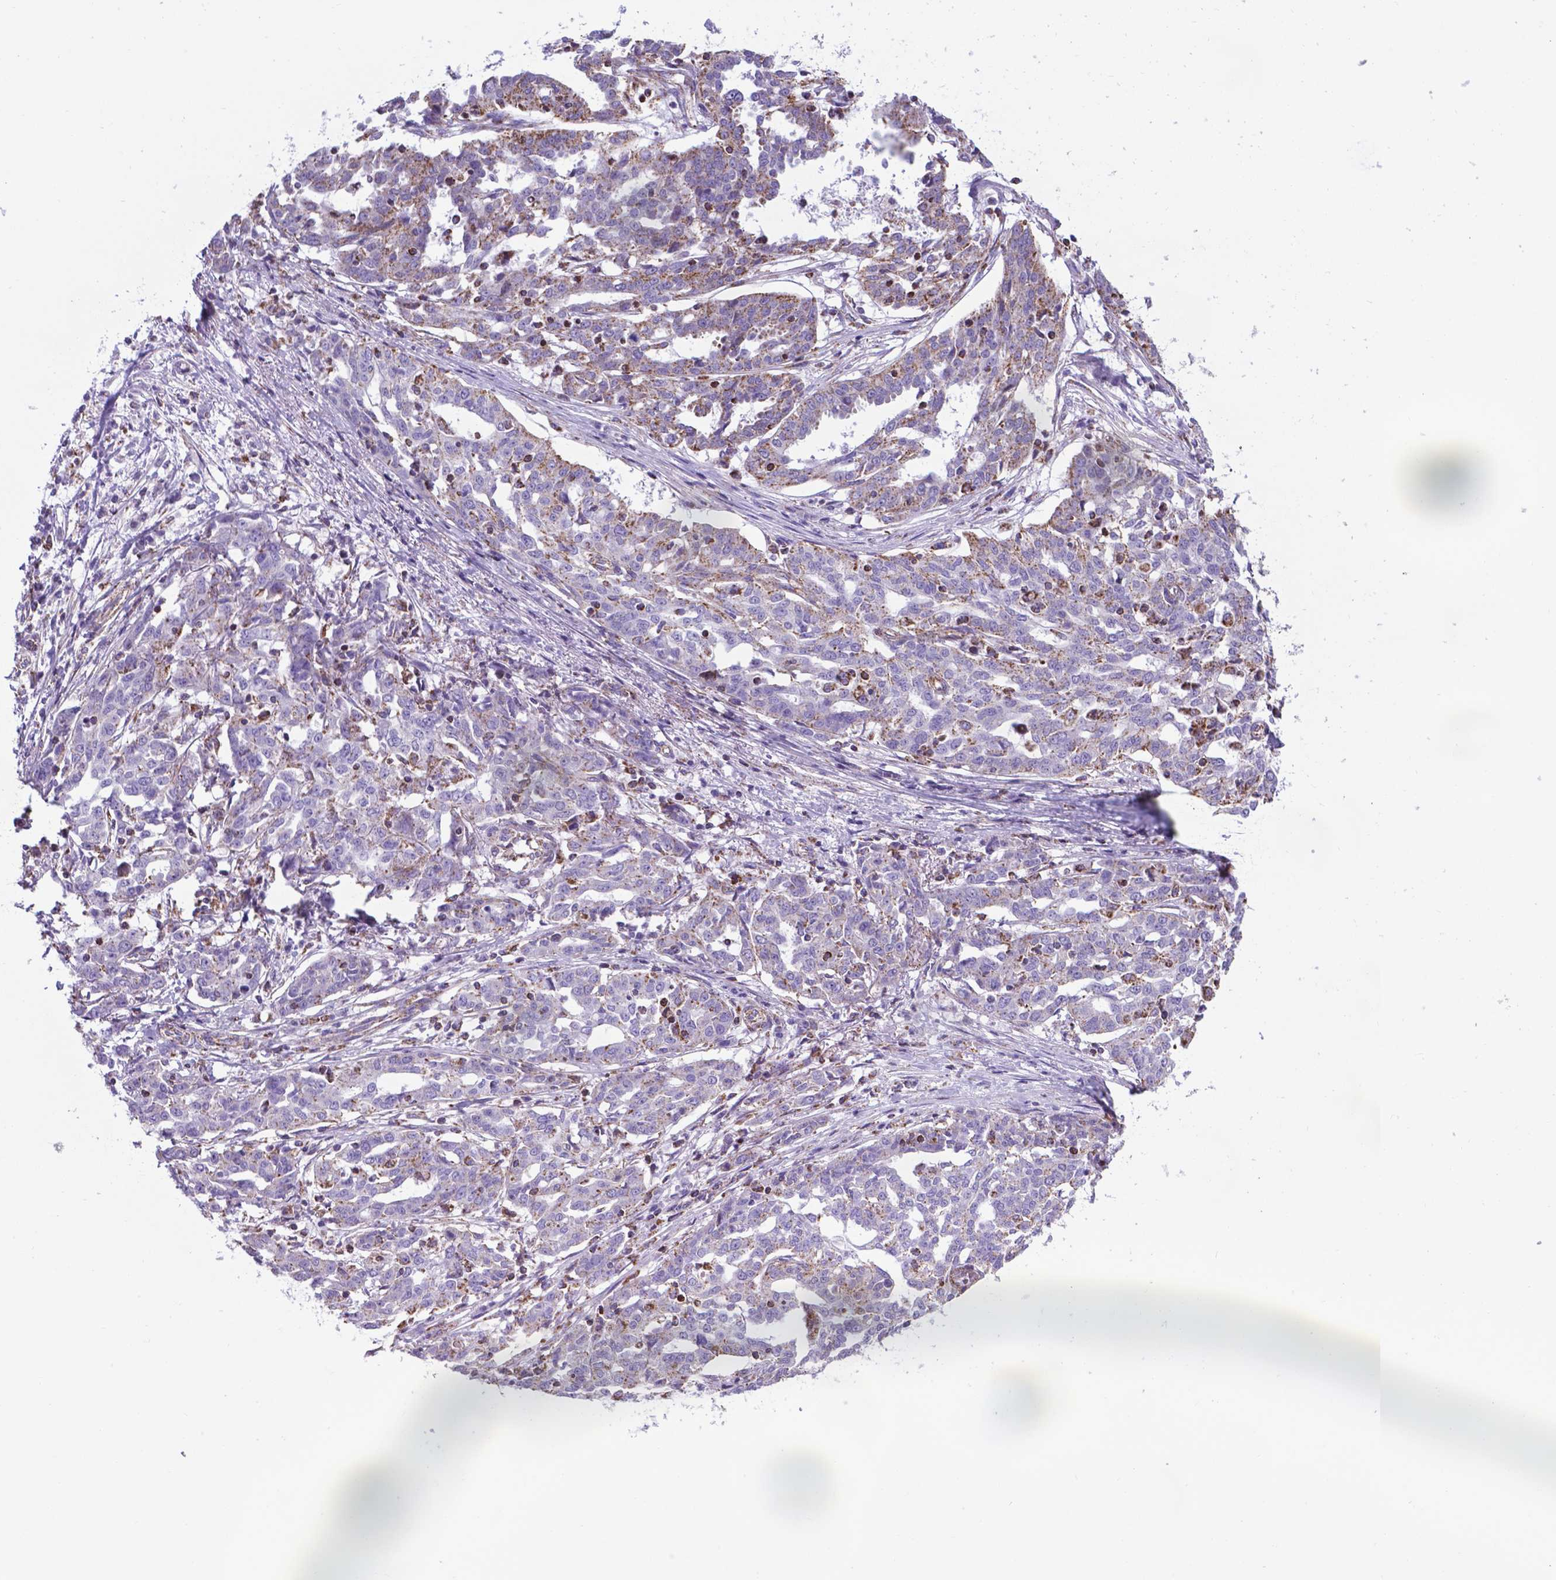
{"staining": {"intensity": "weak", "quantity": "<25%", "location": "cytoplasmic/membranous"}, "tissue": "ovarian cancer", "cell_type": "Tumor cells", "image_type": "cancer", "snomed": [{"axis": "morphology", "description": "Cystadenocarcinoma, serous, NOS"}, {"axis": "topography", "description": "Ovary"}], "caption": "High power microscopy micrograph of an IHC photomicrograph of ovarian cancer, revealing no significant expression in tumor cells.", "gene": "POU3F3", "patient": {"sex": "female", "age": 67}}